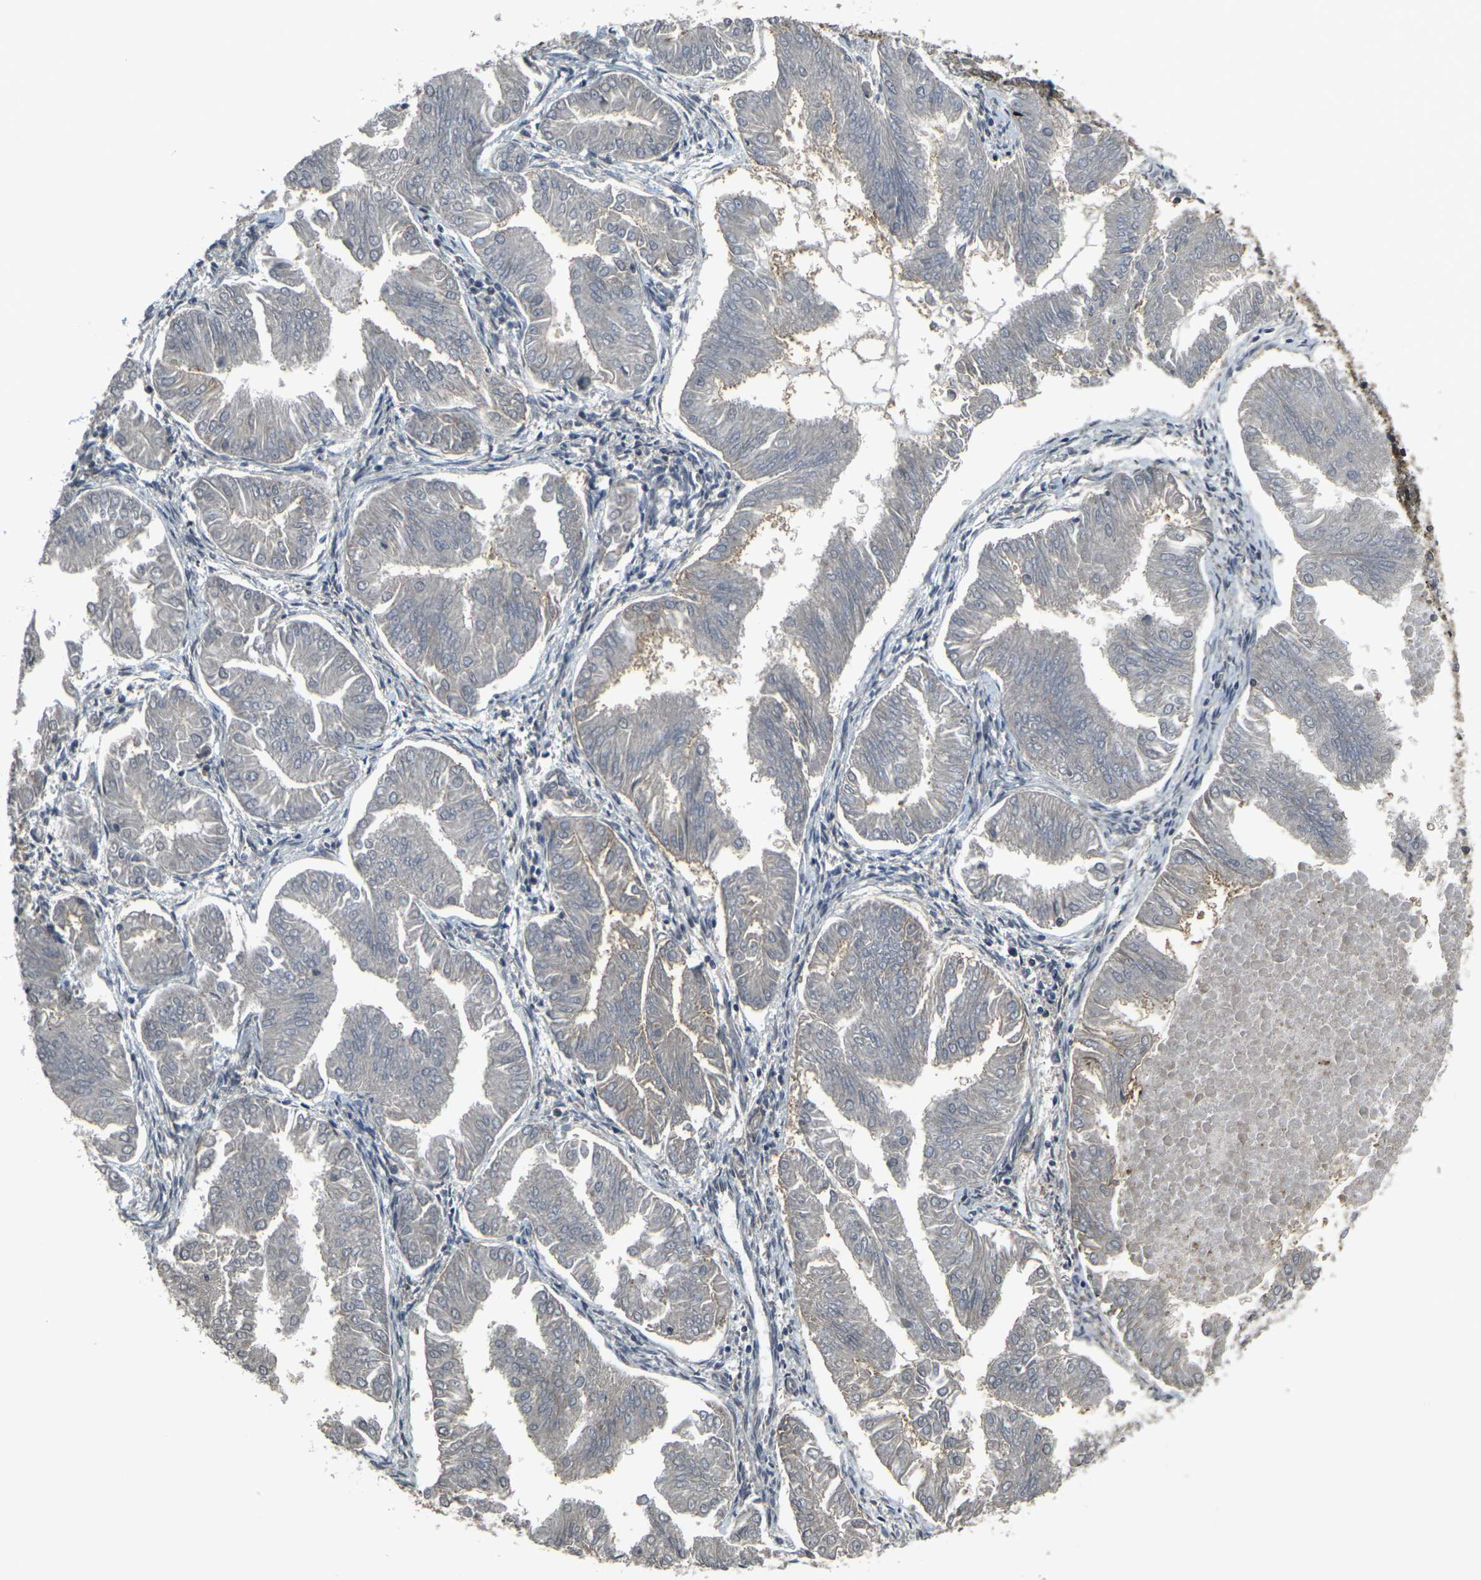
{"staining": {"intensity": "negative", "quantity": "none", "location": "none"}, "tissue": "endometrial cancer", "cell_type": "Tumor cells", "image_type": "cancer", "snomed": [{"axis": "morphology", "description": "Adenocarcinoma, NOS"}, {"axis": "topography", "description": "Endometrium"}], "caption": "Histopathology image shows no significant protein staining in tumor cells of endometrial adenocarcinoma.", "gene": "PRKACB", "patient": {"sex": "female", "age": 53}}